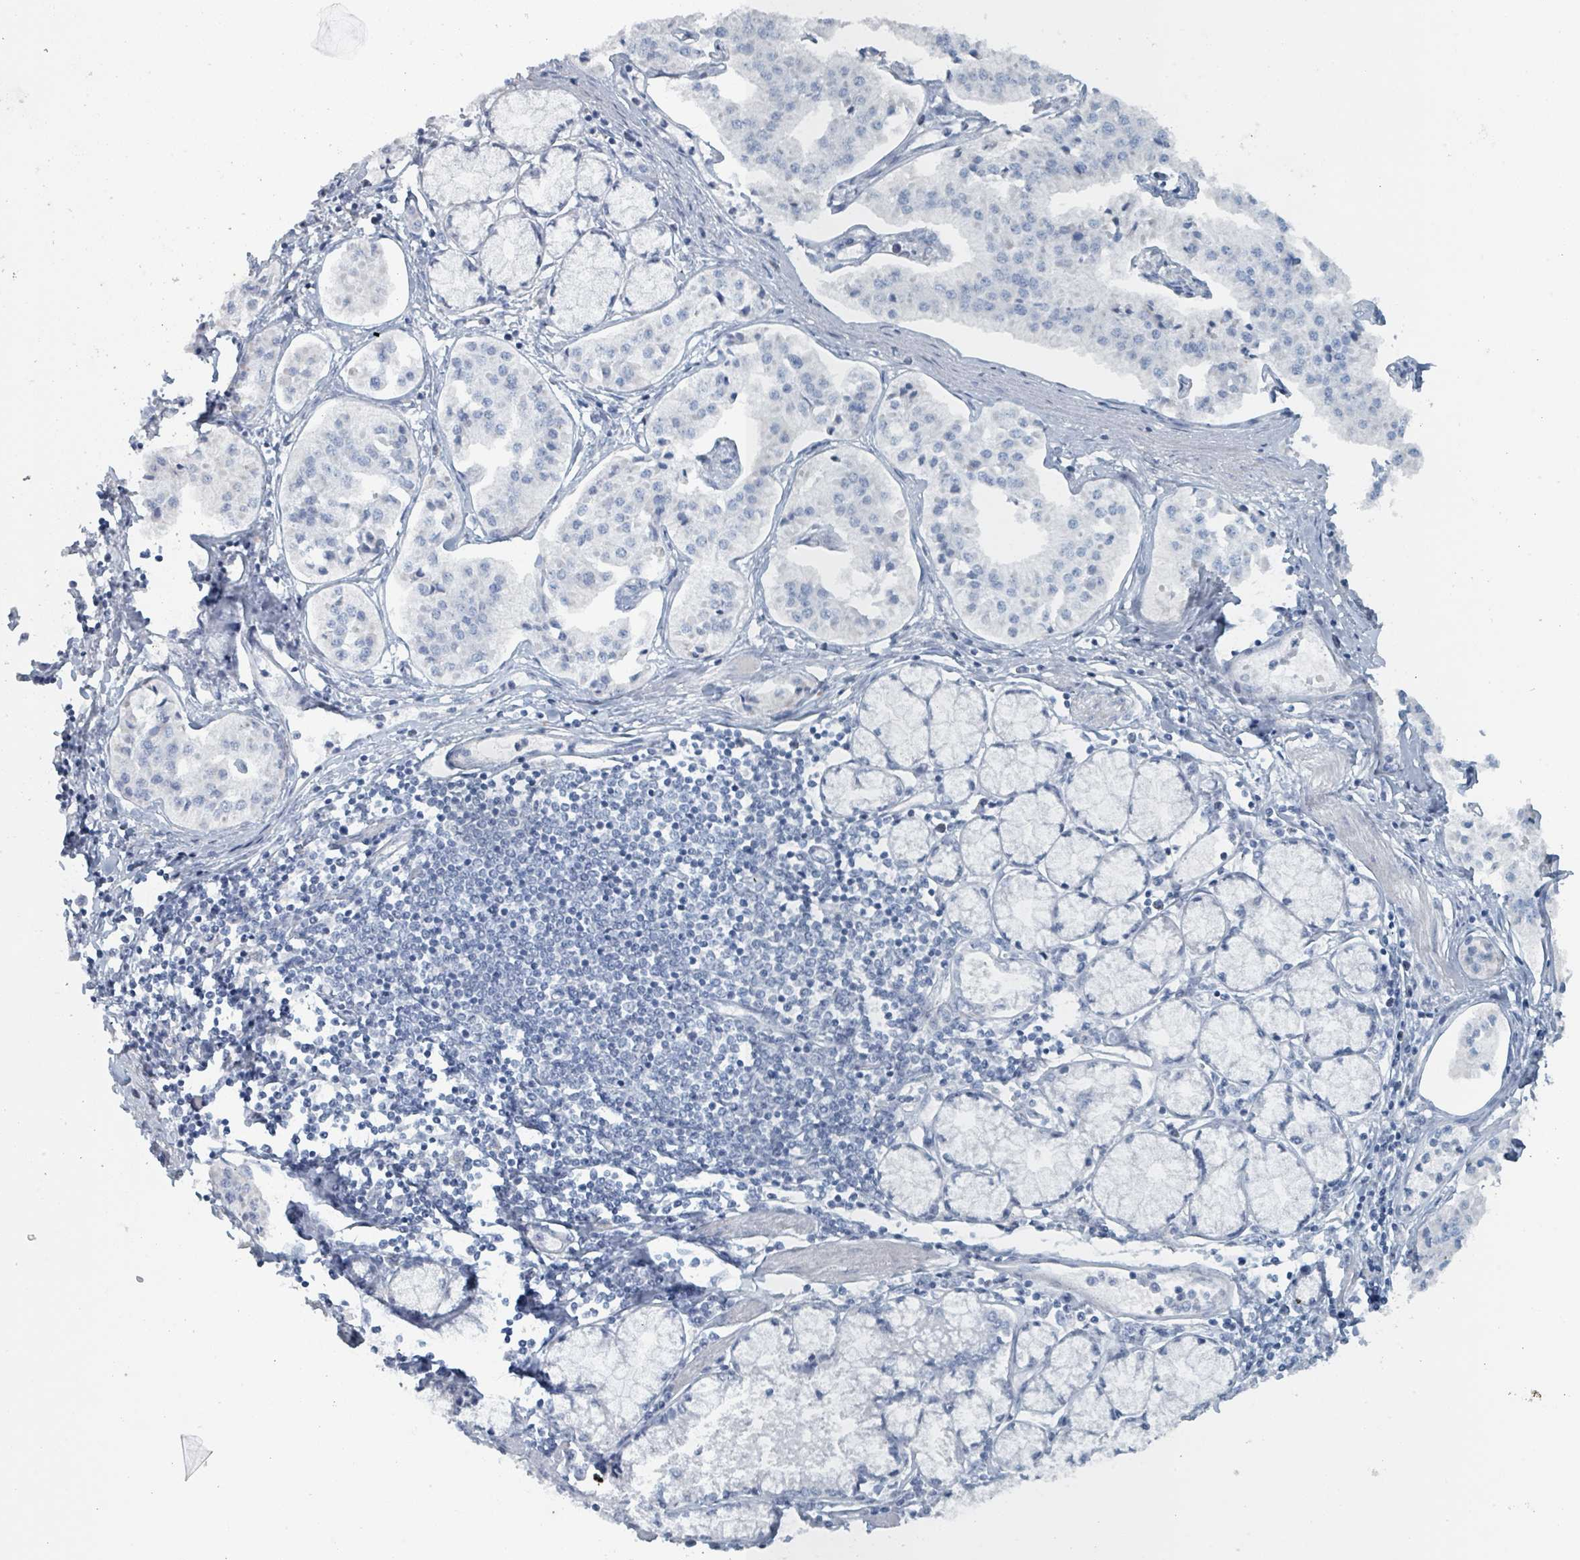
{"staining": {"intensity": "negative", "quantity": "none", "location": "none"}, "tissue": "pancreatic cancer", "cell_type": "Tumor cells", "image_type": "cancer", "snomed": [{"axis": "morphology", "description": "Adenocarcinoma, NOS"}, {"axis": "topography", "description": "Pancreas"}], "caption": "Immunohistochemistry (IHC) of human pancreatic adenocarcinoma demonstrates no positivity in tumor cells.", "gene": "HEATR5A", "patient": {"sex": "female", "age": 50}}